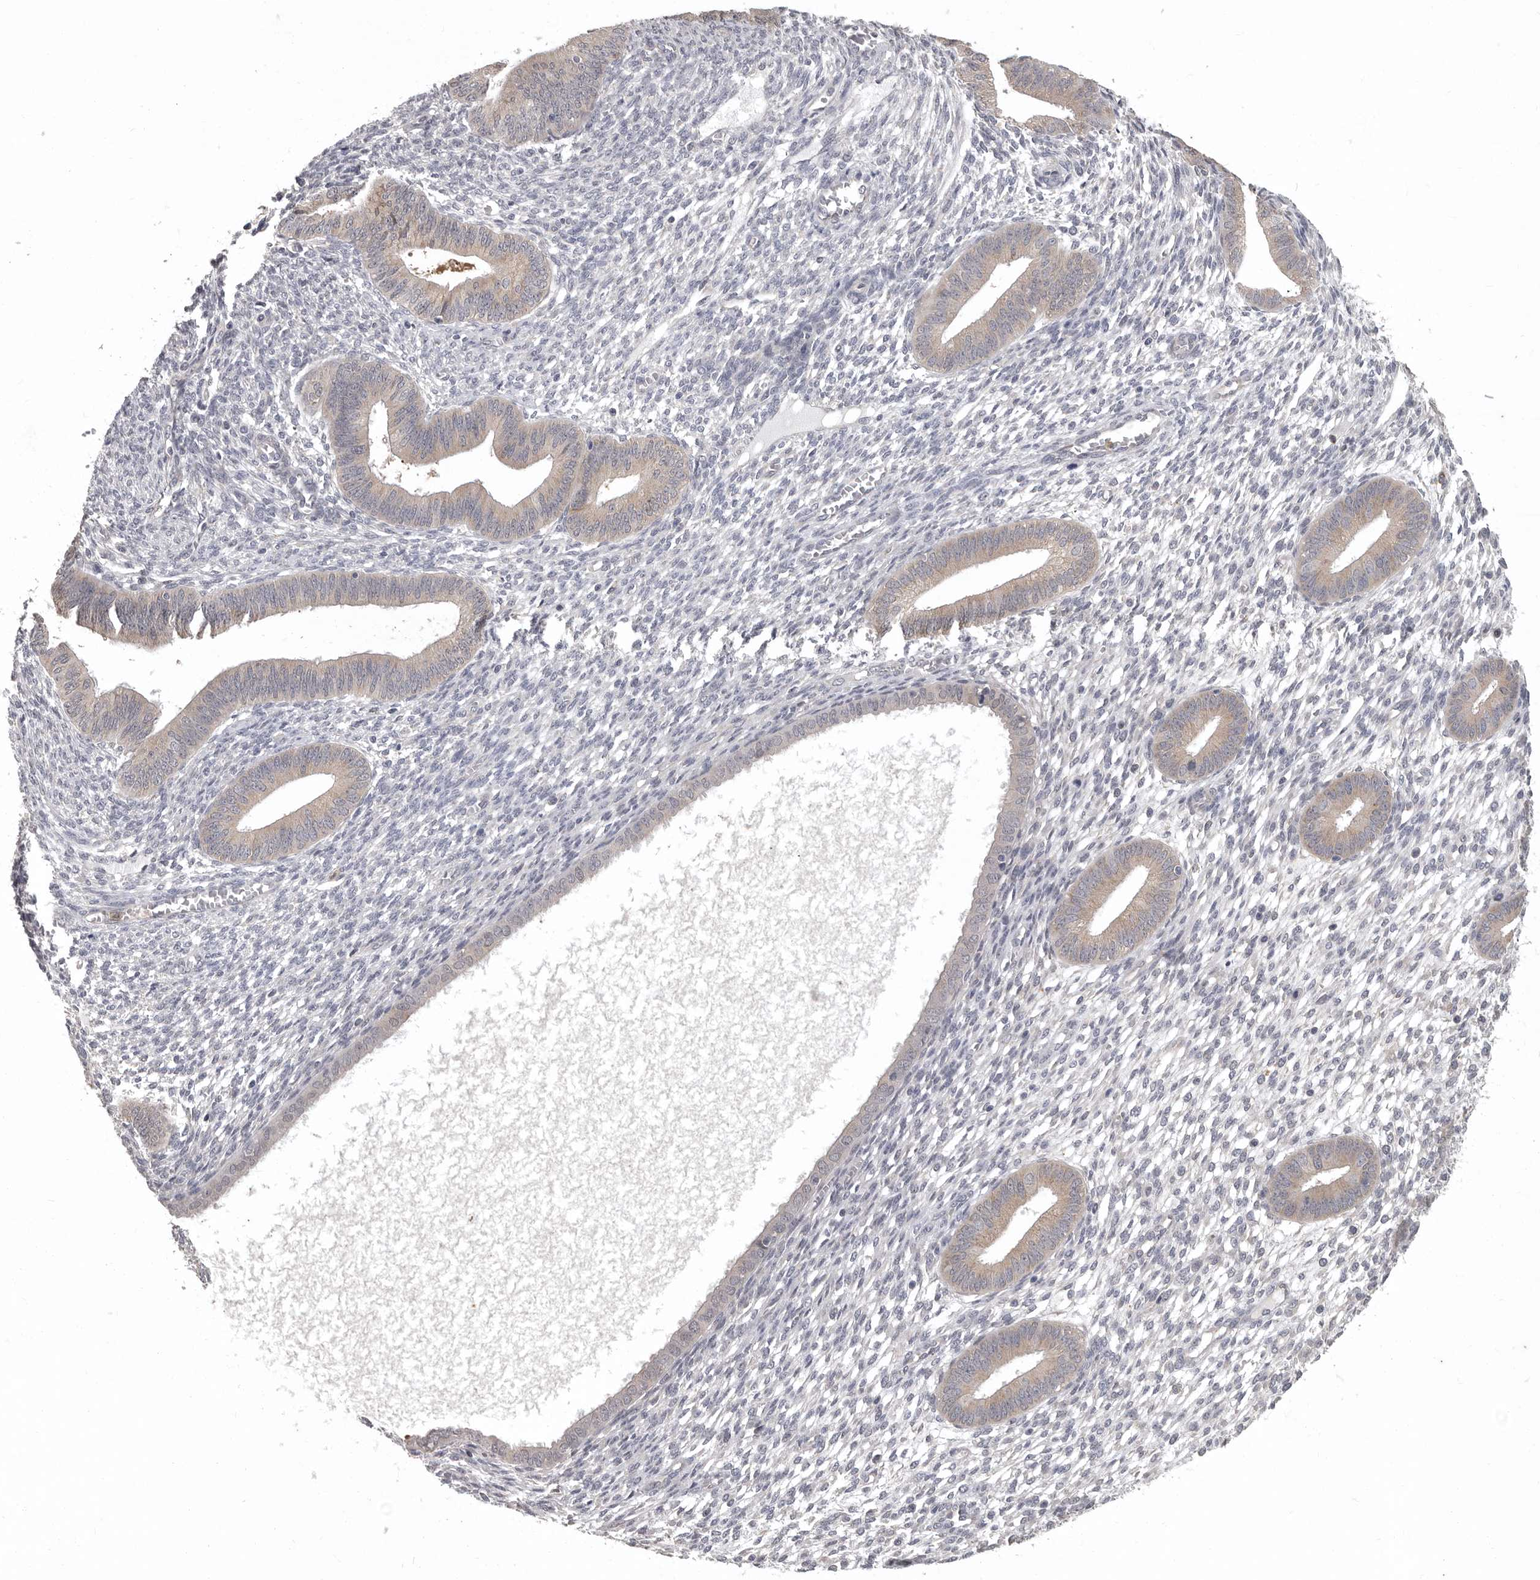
{"staining": {"intensity": "negative", "quantity": "none", "location": "none"}, "tissue": "endometrium", "cell_type": "Cells in endometrial stroma", "image_type": "normal", "snomed": [{"axis": "morphology", "description": "Normal tissue, NOS"}, {"axis": "topography", "description": "Endometrium"}], "caption": "Cells in endometrial stroma show no significant positivity in normal endometrium.", "gene": "RALGPS2", "patient": {"sex": "female", "age": 46}}